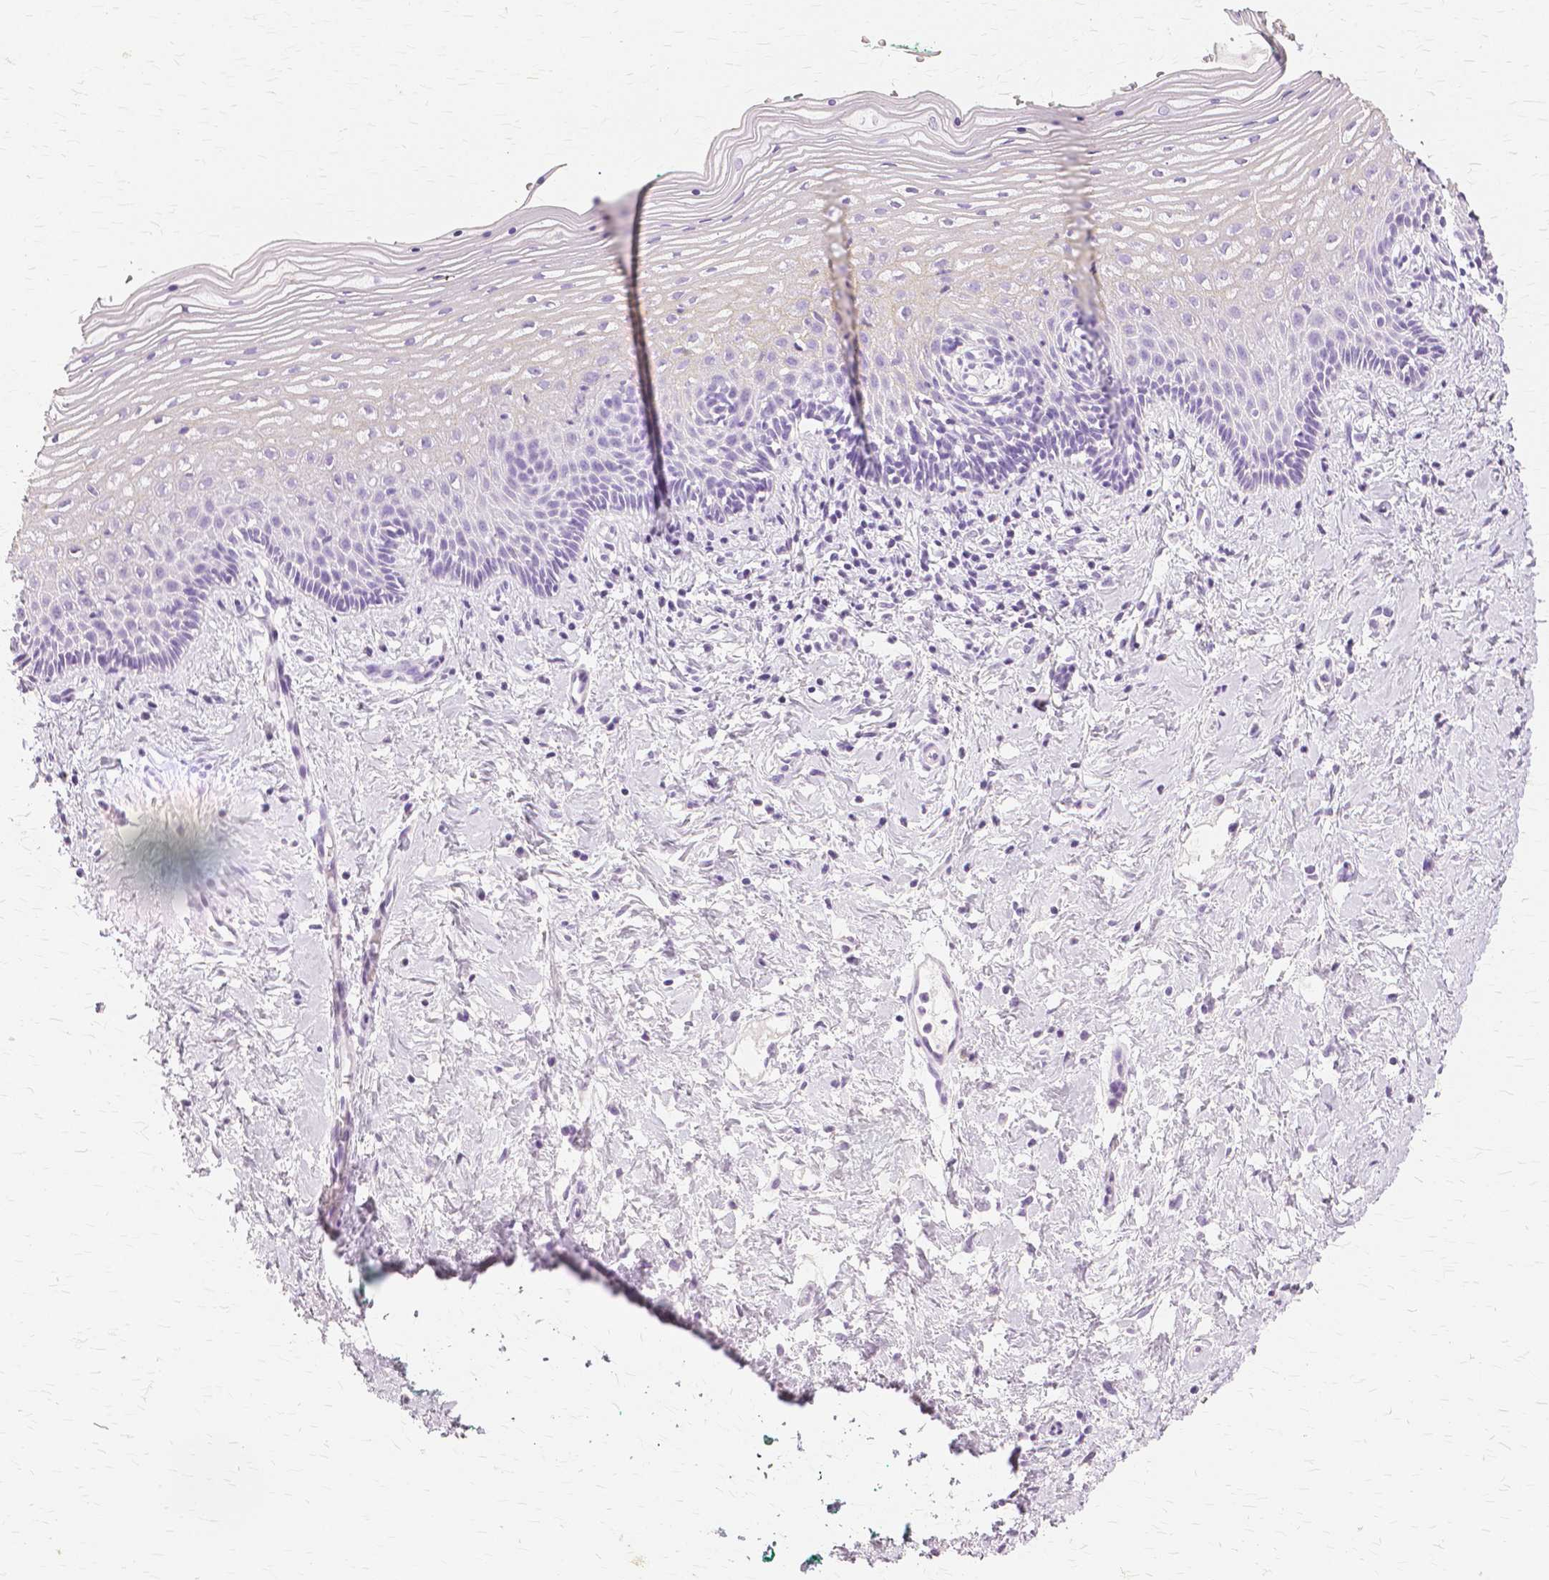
{"staining": {"intensity": "weak", "quantity": "25%-75%", "location": "cytoplasmic/membranous"}, "tissue": "vagina", "cell_type": "Squamous epithelial cells", "image_type": "normal", "snomed": [{"axis": "morphology", "description": "Normal tissue, NOS"}, {"axis": "topography", "description": "Vagina"}], "caption": "Vagina was stained to show a protein in brown. There is low levels of weak cytoplasmic/membranous expression in approximately 25%-75% of squamous epithelial cells.", "gene": "TGM1", "patient": {"sex": "female", "age": 42}}